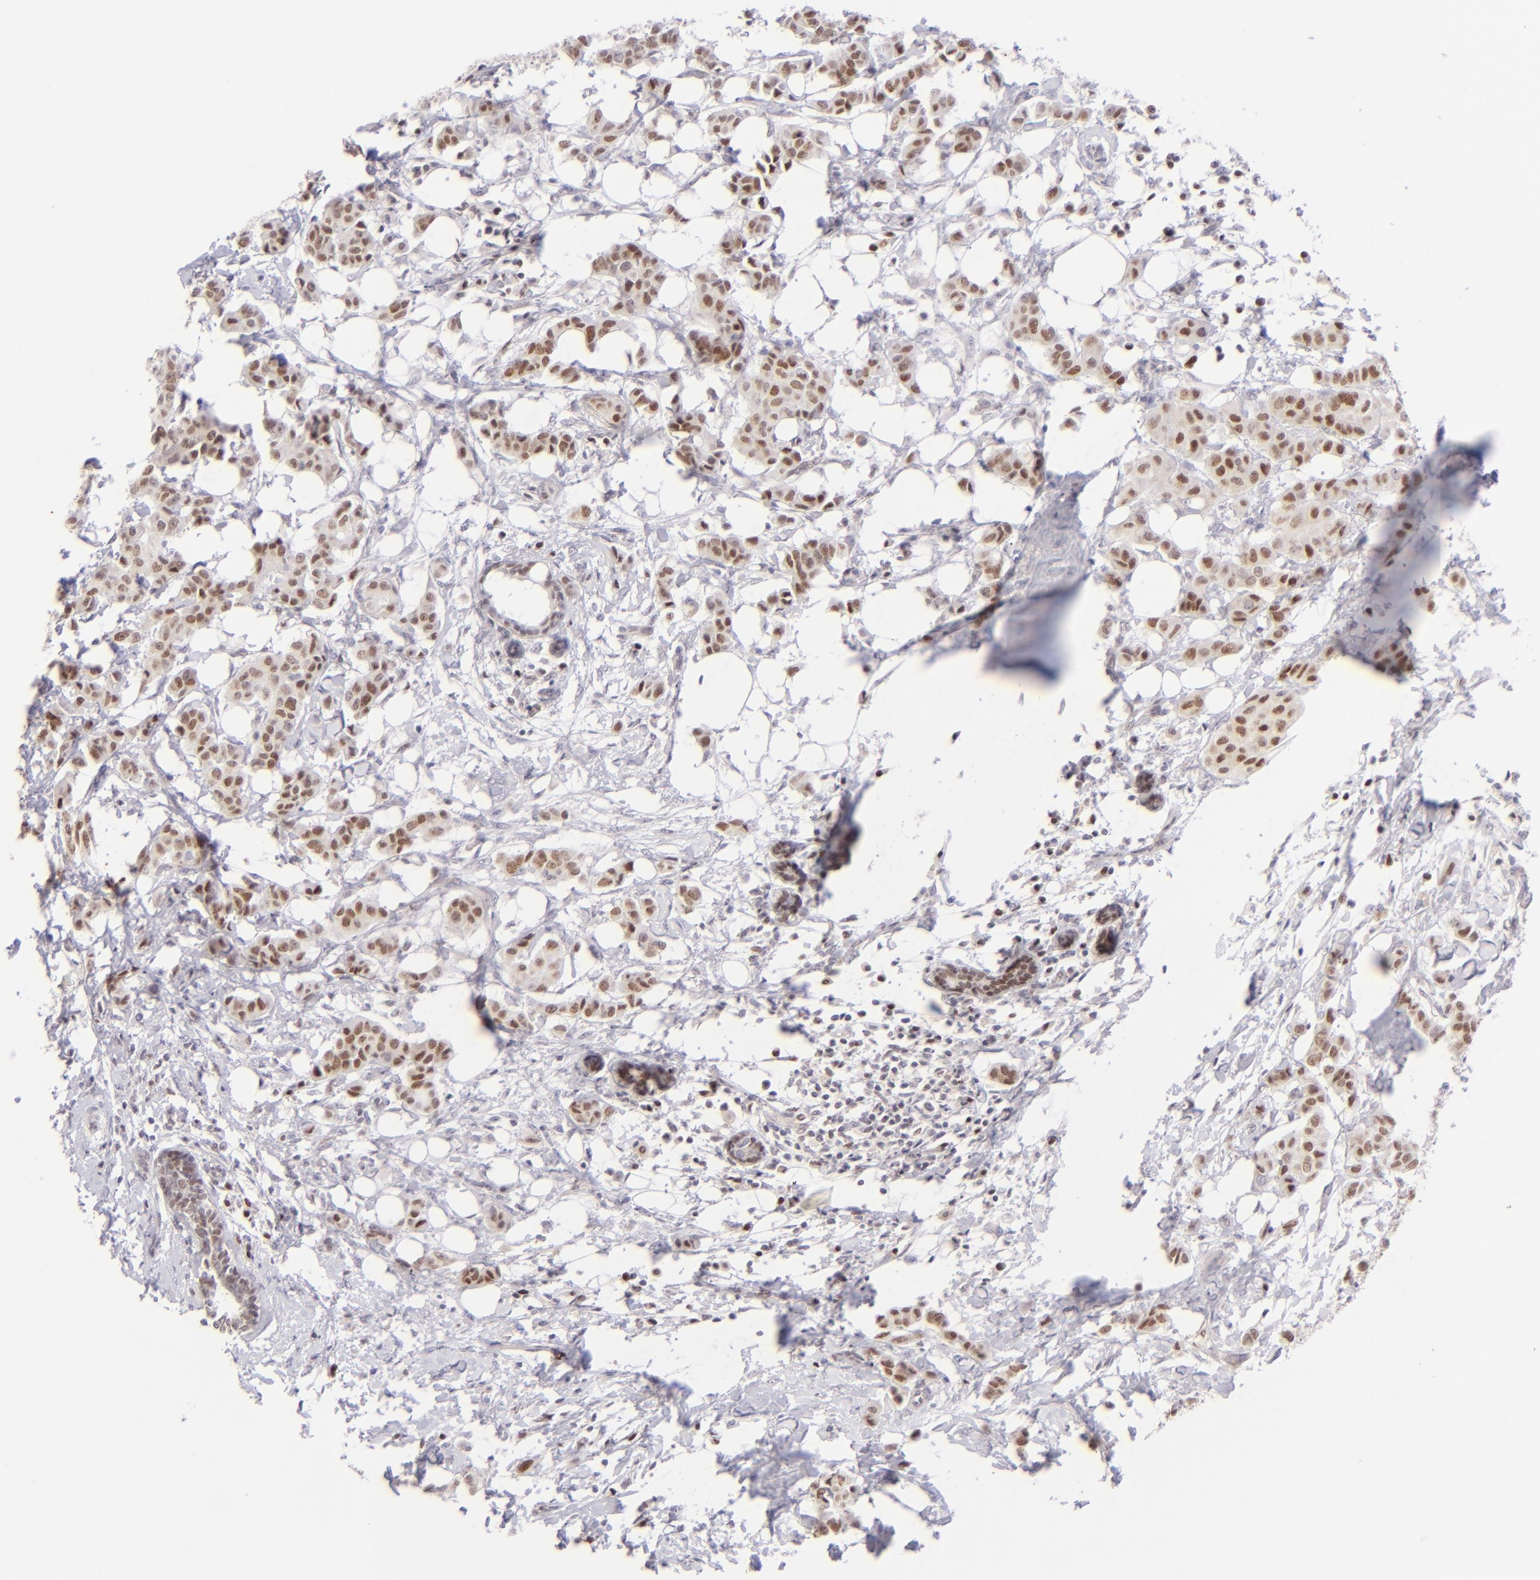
{"staining": {"intensity": "moderate", "quantity": "25%-75%", "location": "cytoplasmic/membranous,nuclear"}, "tissue": "breast cancer", "cell_type": "Tumor cells", "image_type": "cancer", "snomed": [{"axis": "morphology", "description": "Duct carcinoma"}, {"axis": "topography", "description": "Breast"}], "caption": "Protein staining by immunohistochemistry demonstrates moderate cytoplasmic/membranous and nuclear expression in approximately 25%-75% of tumor cells in breast intraductal carcinoma.", "gene": "POU2F1", "patient": {"sex": "female", "age": 40}}